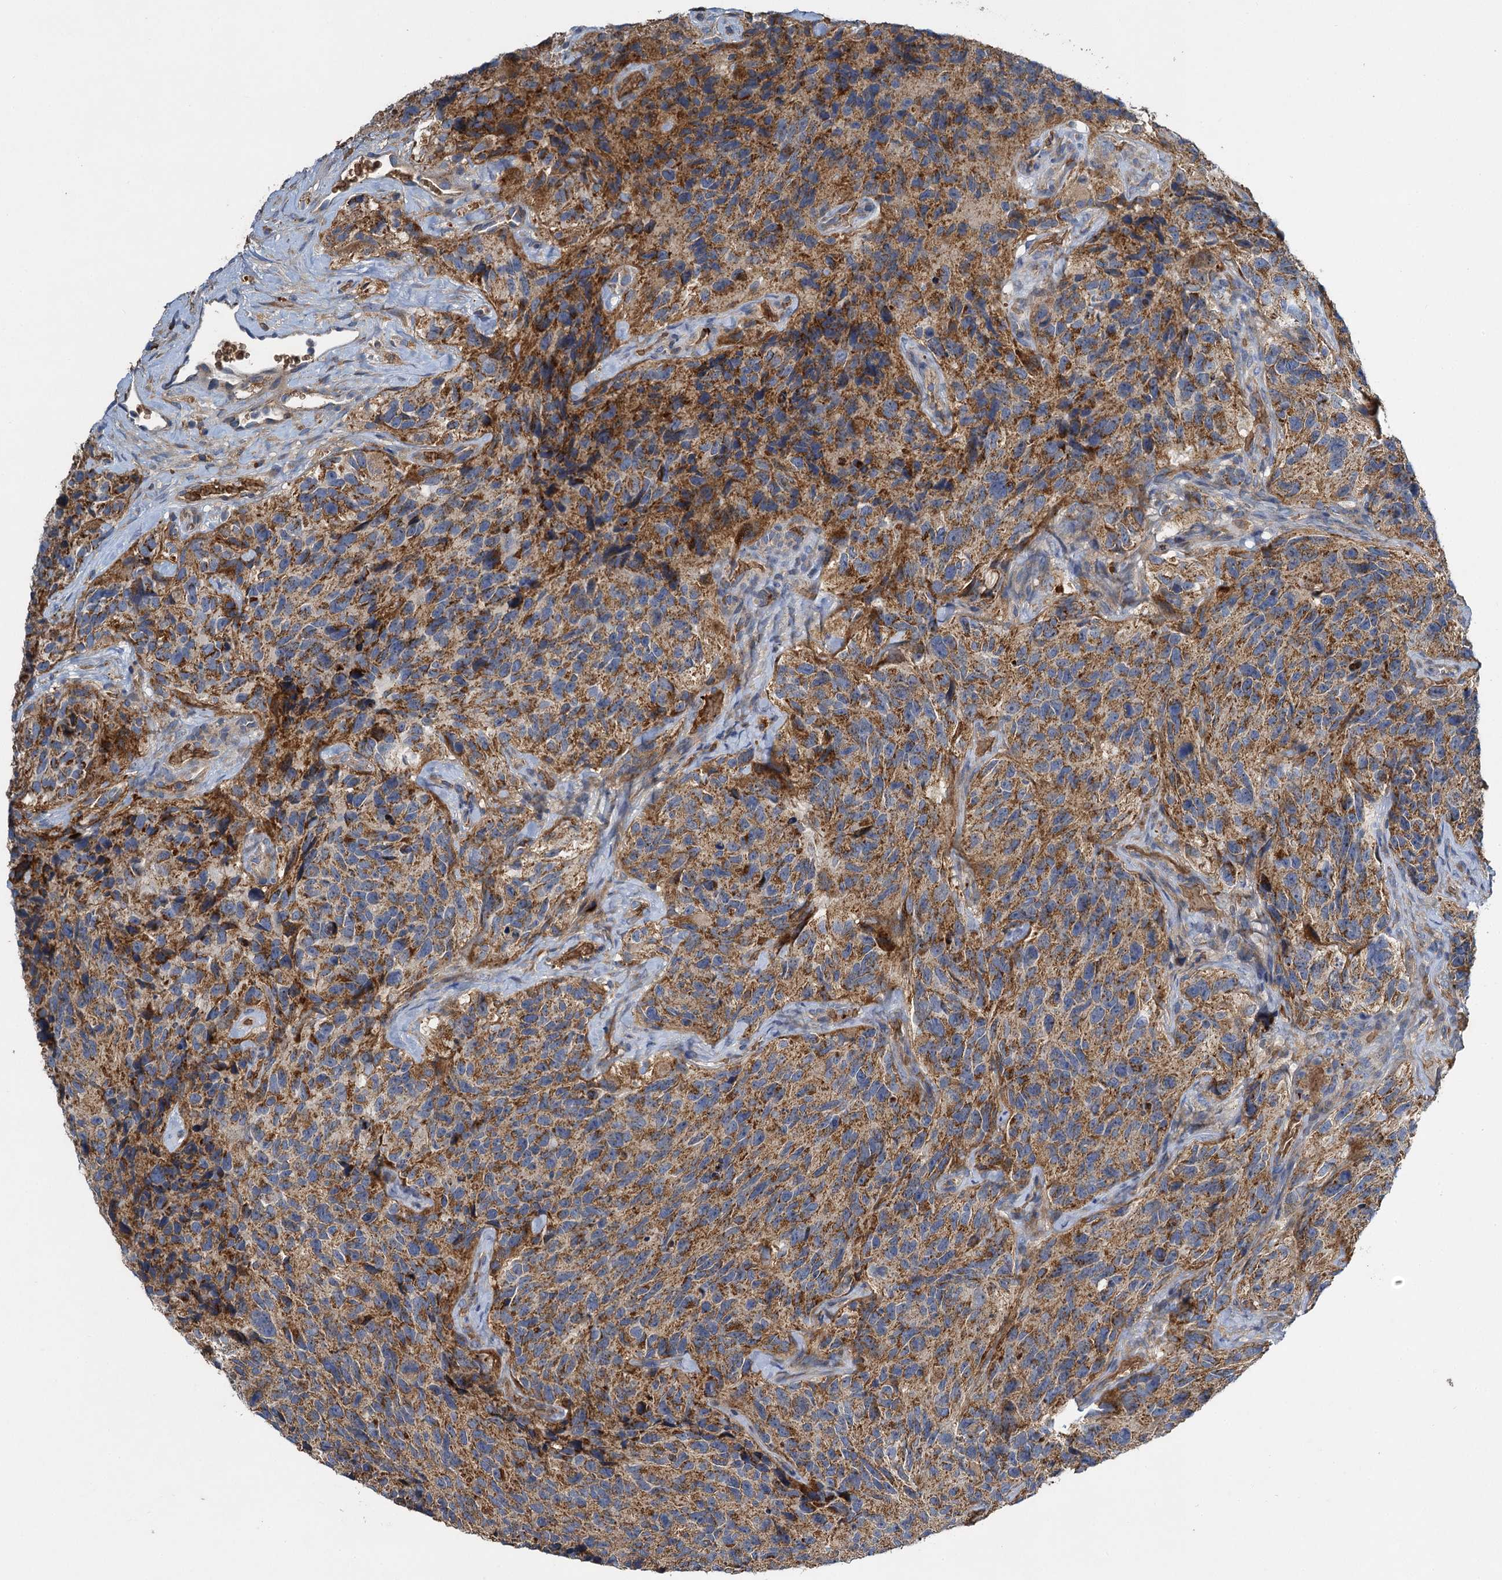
{"staining": {"intensity": "moderate", "quantity": ">75%", "location": "cytoplasmic/membranous"}, "tissue": "glioma", "cell_type": "Tumor cells", "image_type": "cancer", "snomed": [{"axis": "morphology", "description": "Glioma, malignant, High grade"}, {"axis": "topography", "description": "Brain"}], "caption": "Tumor cells exhibit medium levels of moderate cytoplasmic/membranous expression in about >75% of cells in malignant glioma (high-grade). The staining was performed using DAB, with brown indicating positive protein expression. Nuclei are stained blue with hematoxylin.", "gene": "BCS1L", "patient": {"sex": "male", "age": 69}}